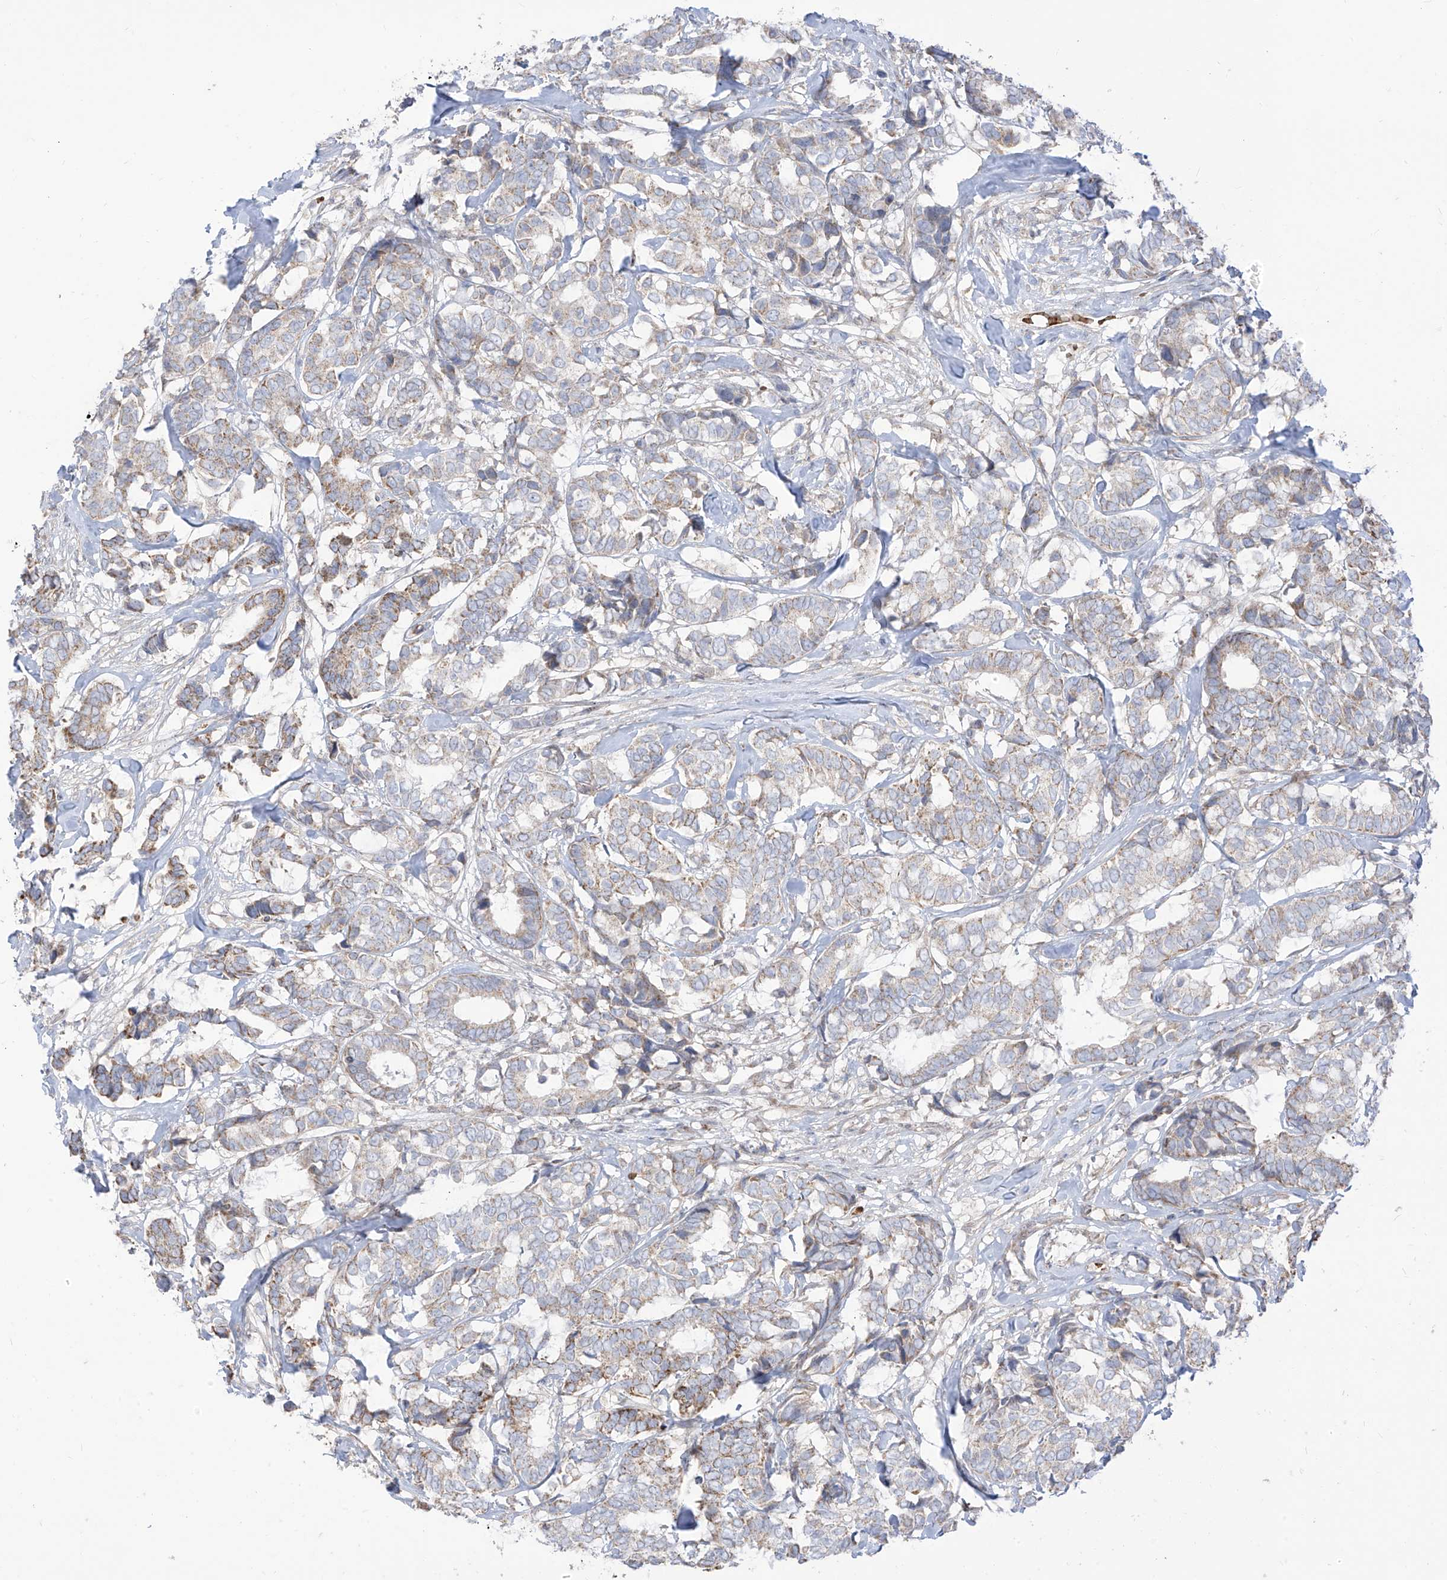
{"staining": {"intensity": "weak", "quantity": "25%-75%", "location": "cytoplasmic/membranous"}, "tissue": "breast cancer", "cell_type": "Tumor cells", "image_type": "cancer", "snomed": [{"axis": "morphology", "description": "Duct carcinoma"}, {"axis": "topography", "description": "Breast"}], "caption": "There is low levels of weak cytoplasmic/membranous expression in tumor cells of invasive ductal carcinoma (breast), as demonstrated by immunohistochemical staining (brown color).", "gene": "ARHGEF40", "patient": {"sex": "female", "age": 87}}